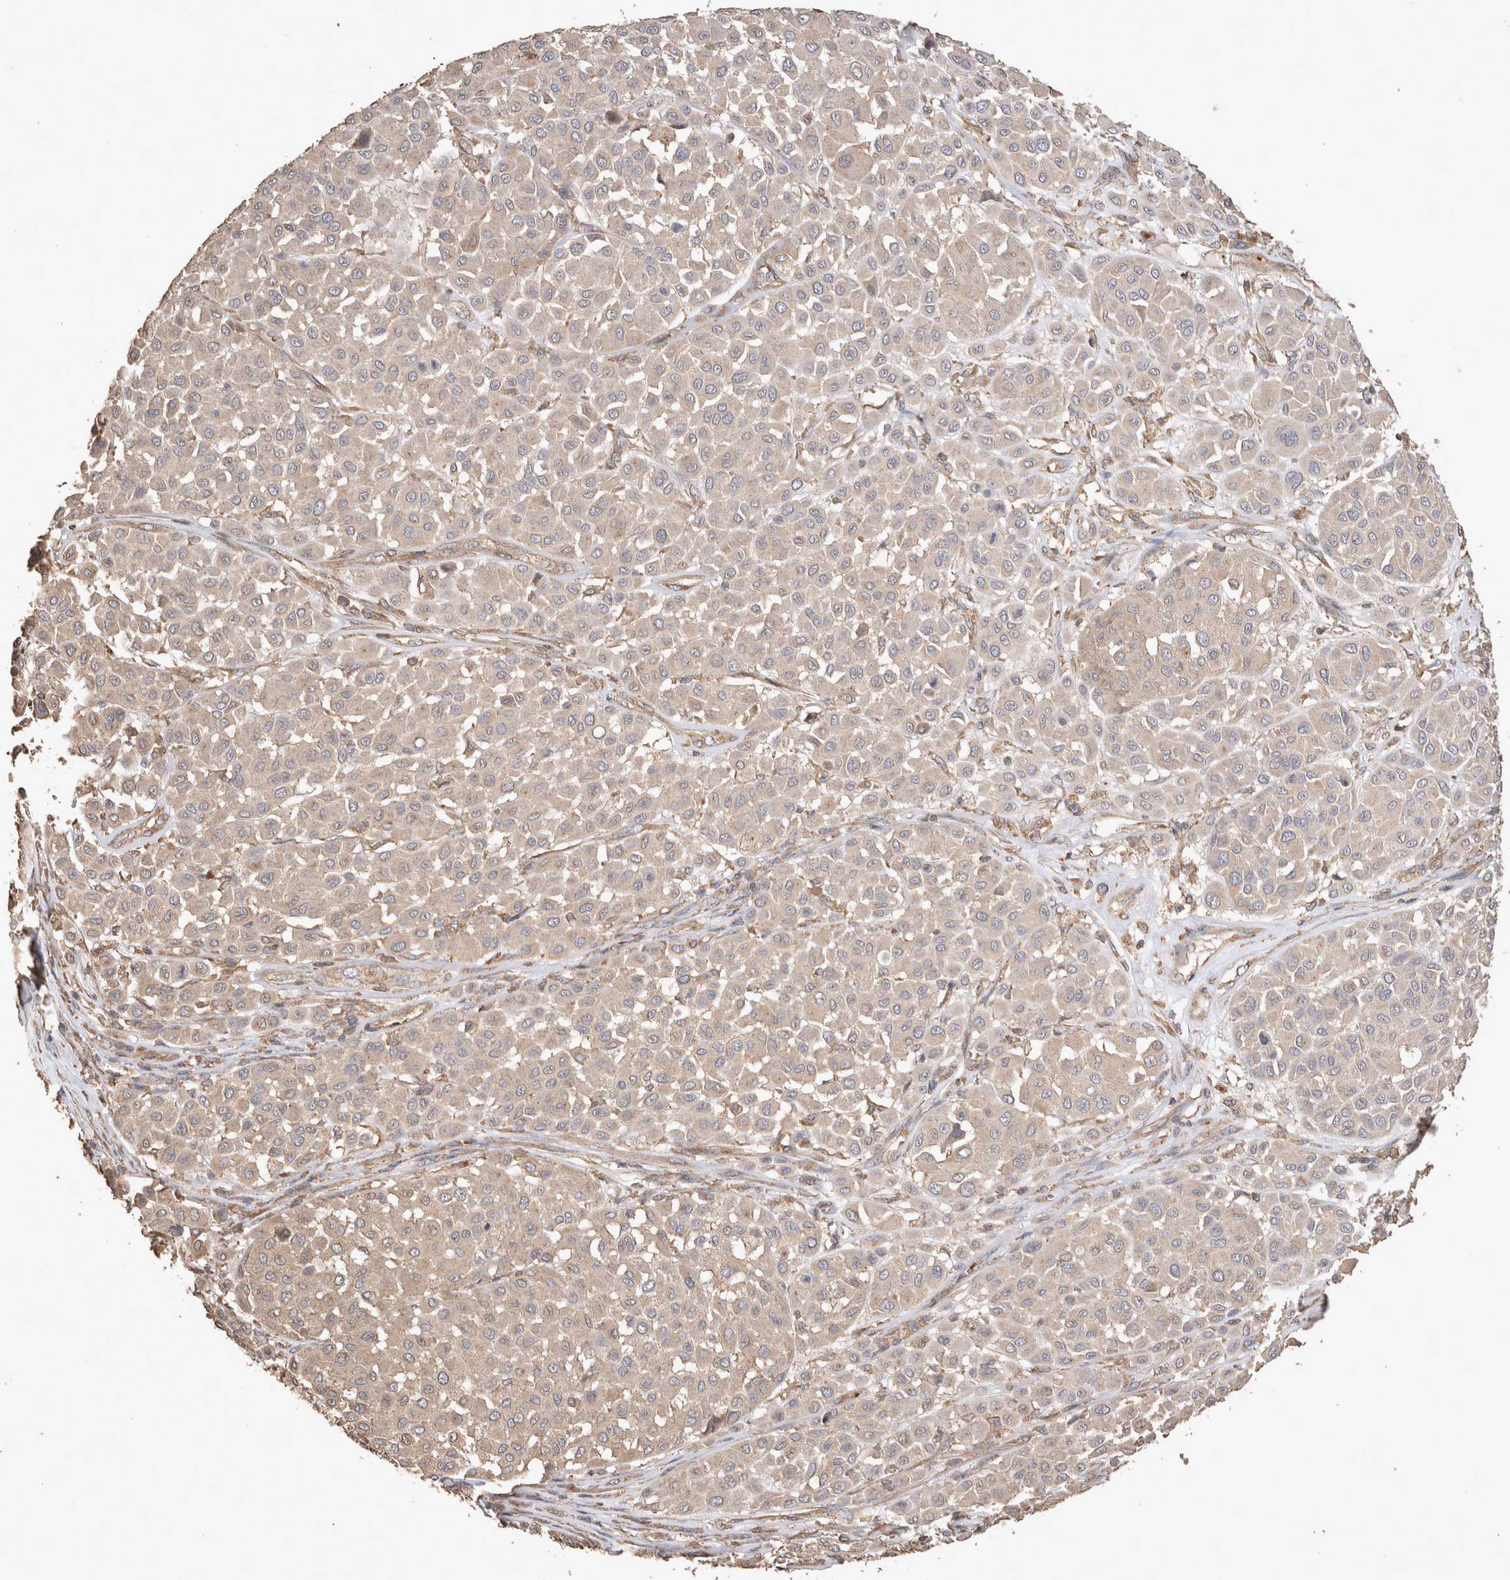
{"staining": {"intensity": "negative", "quantity": "none", "location": "none"}, "tissue": "melanoma", "cell_type": "Tumor cells", "image_type": "cancer", "snomed": [{"axis": "morphology", "description": "Malignant melanoma, Metastatic site"}, {"axis": "topography", "description": "Soft tissue"}], "caption": "IHC photomicrograph of malignant melanoma (metastatic site) stained for a protein (brown), which demonstrates no positivity in tumor cells.", "gene": "SNX31", "patient": {"sex": "male", "age": 41}}